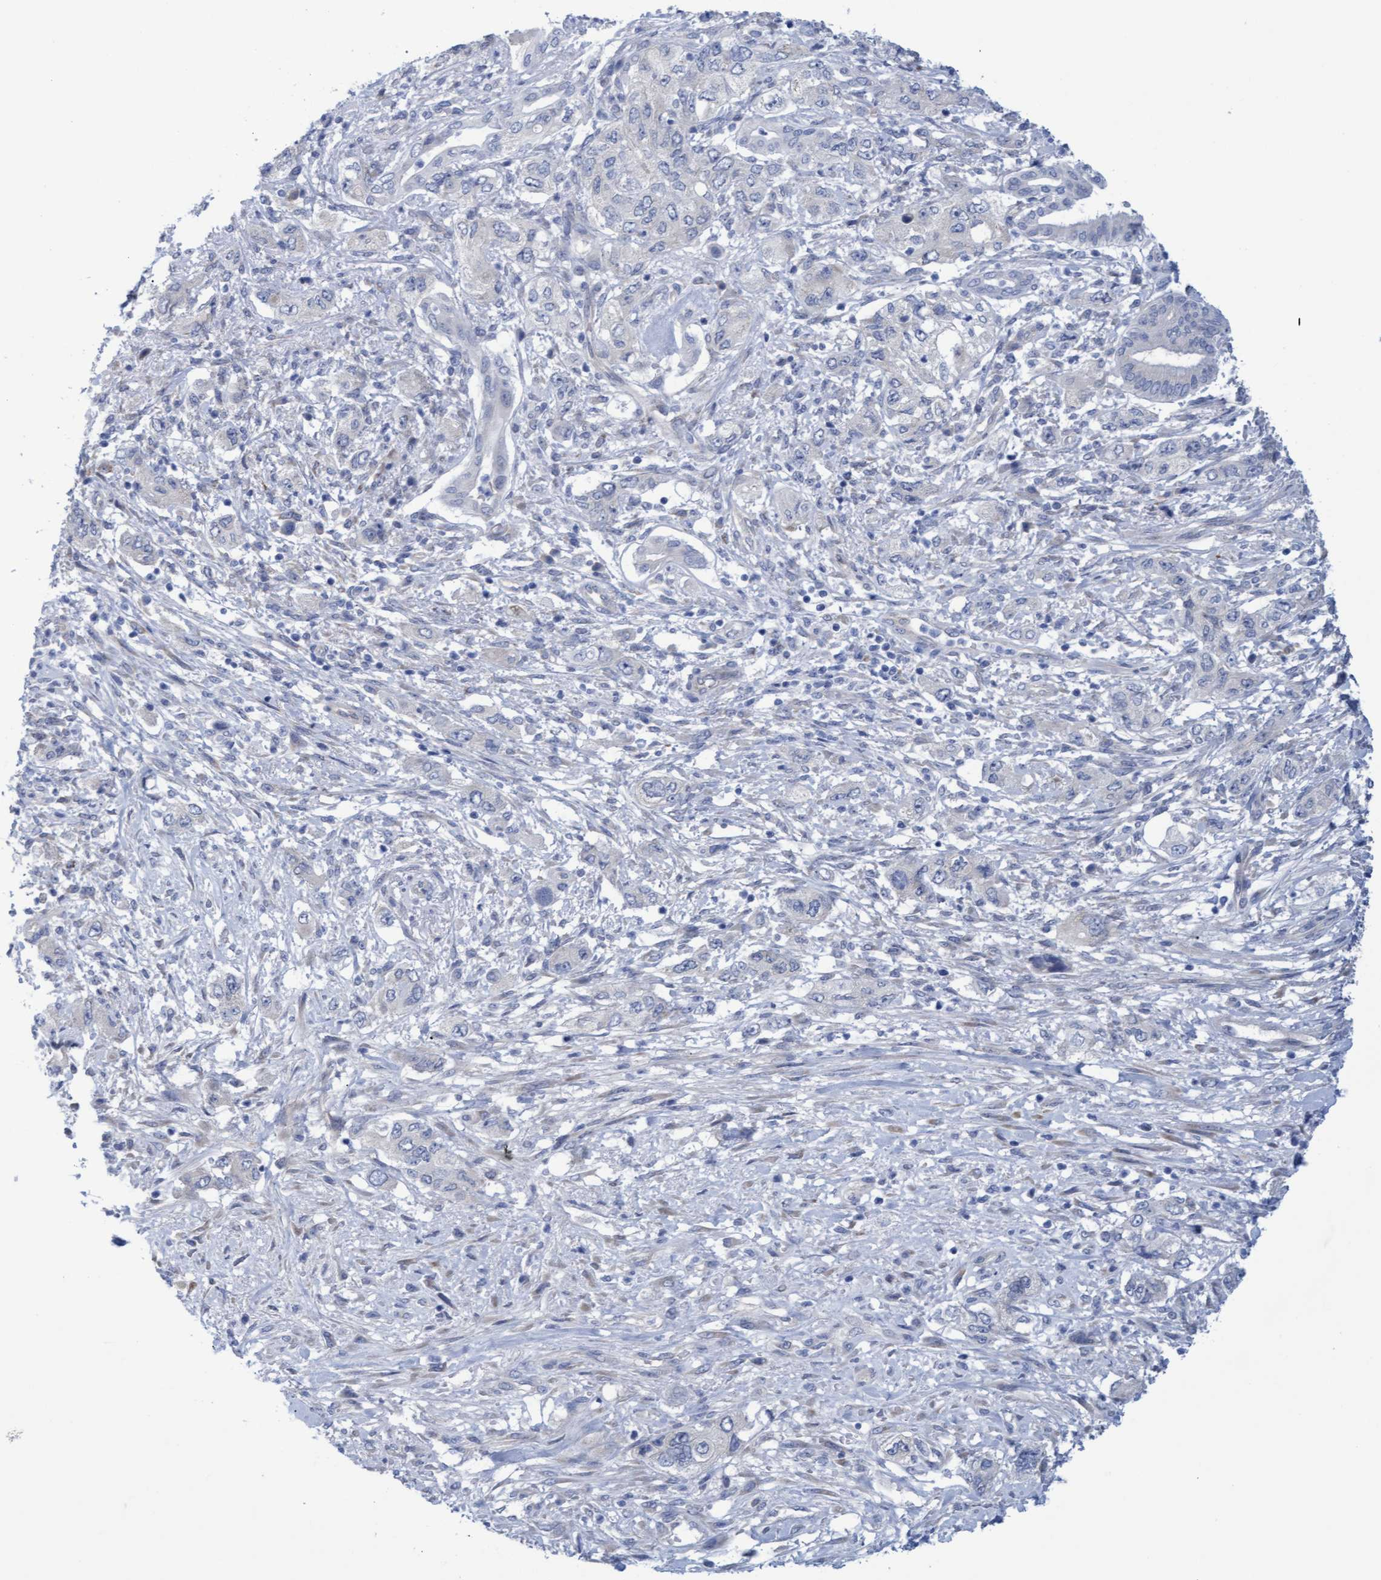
{"staining": {"intensity": "negative", "quantity": "none", "location": "none"}, "tissue": "pancreatic cancer", "cell_type": "Tumor cells", "image_type": "cancer", "snomed": [{"axis": "morphology", "description": "Adenocarcinoma, NOS"}, {"axis": "topography", "description": "Pancreas"}], "caption": "High power microscopy image of an immunohistochemistry (IHC) micrograph of pancreatic cancer (adenocarcinoma), revealing no significant positivity in tumor cells.", "gene": "STXBP1", "patient": {"sex": "female", "age": 73}}